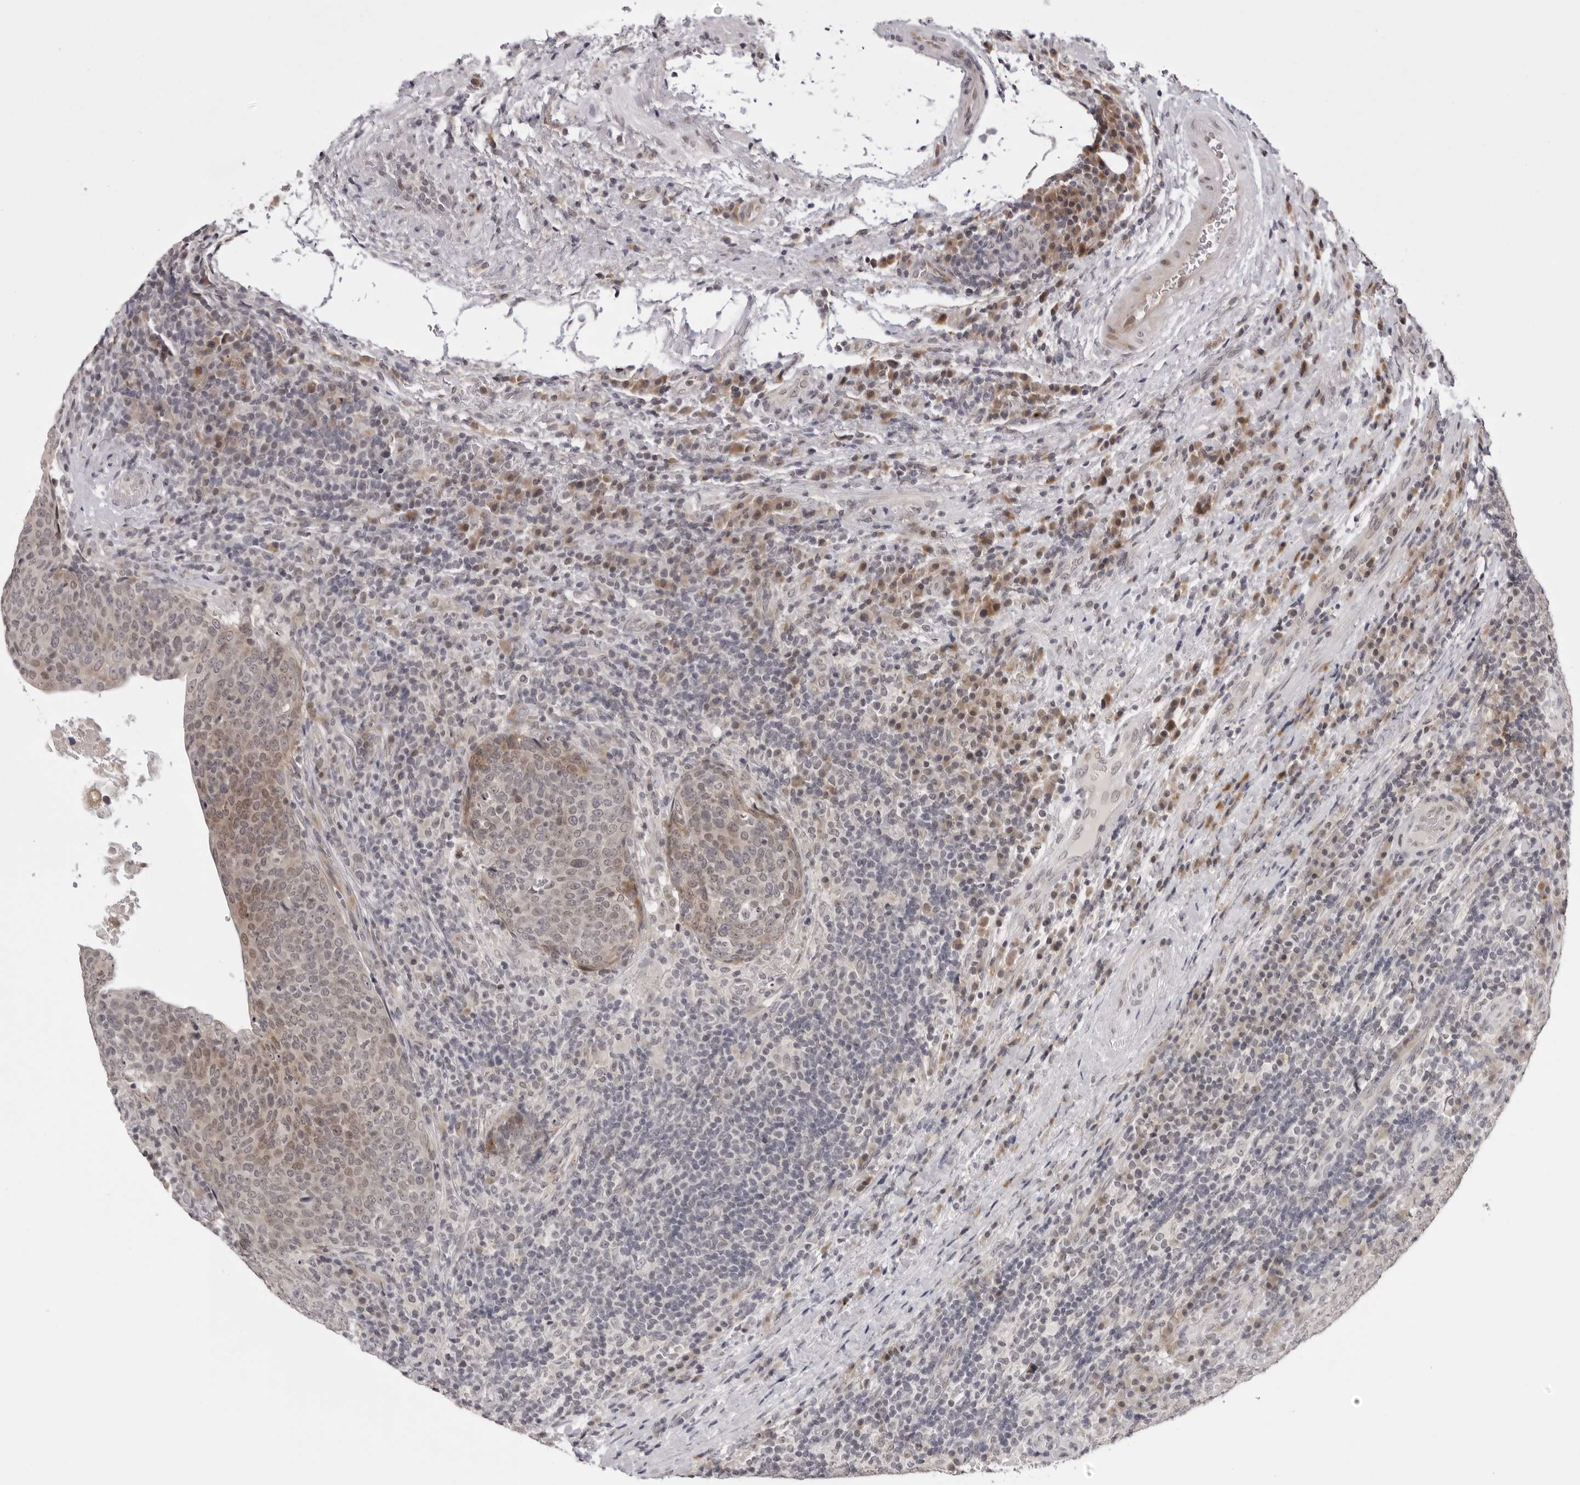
{"staining": {"intensity": "weak", "quantity": "25%-75%", "location": "cytoplasmic/membranous,nuclear"}, "tissue": "head and neck cancer", "cell_type": "Tumor cells", "image_type": "cancer", "snomed": [{"axis": "morphology", "description": "Squamous cell carcinoma, NOS"}, {"axis": "morphology", "description": "Squamous cell carcinoma, metastatic, NOS"}, {"axis": "topography", "description": "Lymph node"}, {"axis": "topography", "description": "Head-Neck"}], "caption": "Squamous cell carcinoma (head and neck) was stained to show a protein in brown. There is low levels of weak cytoplasmic/membranous and nuclear positivity in approximately 25%-75% of tumor cells.", "gene": "PRUNE1", "patient": {"sex": "male", "age": 62}}